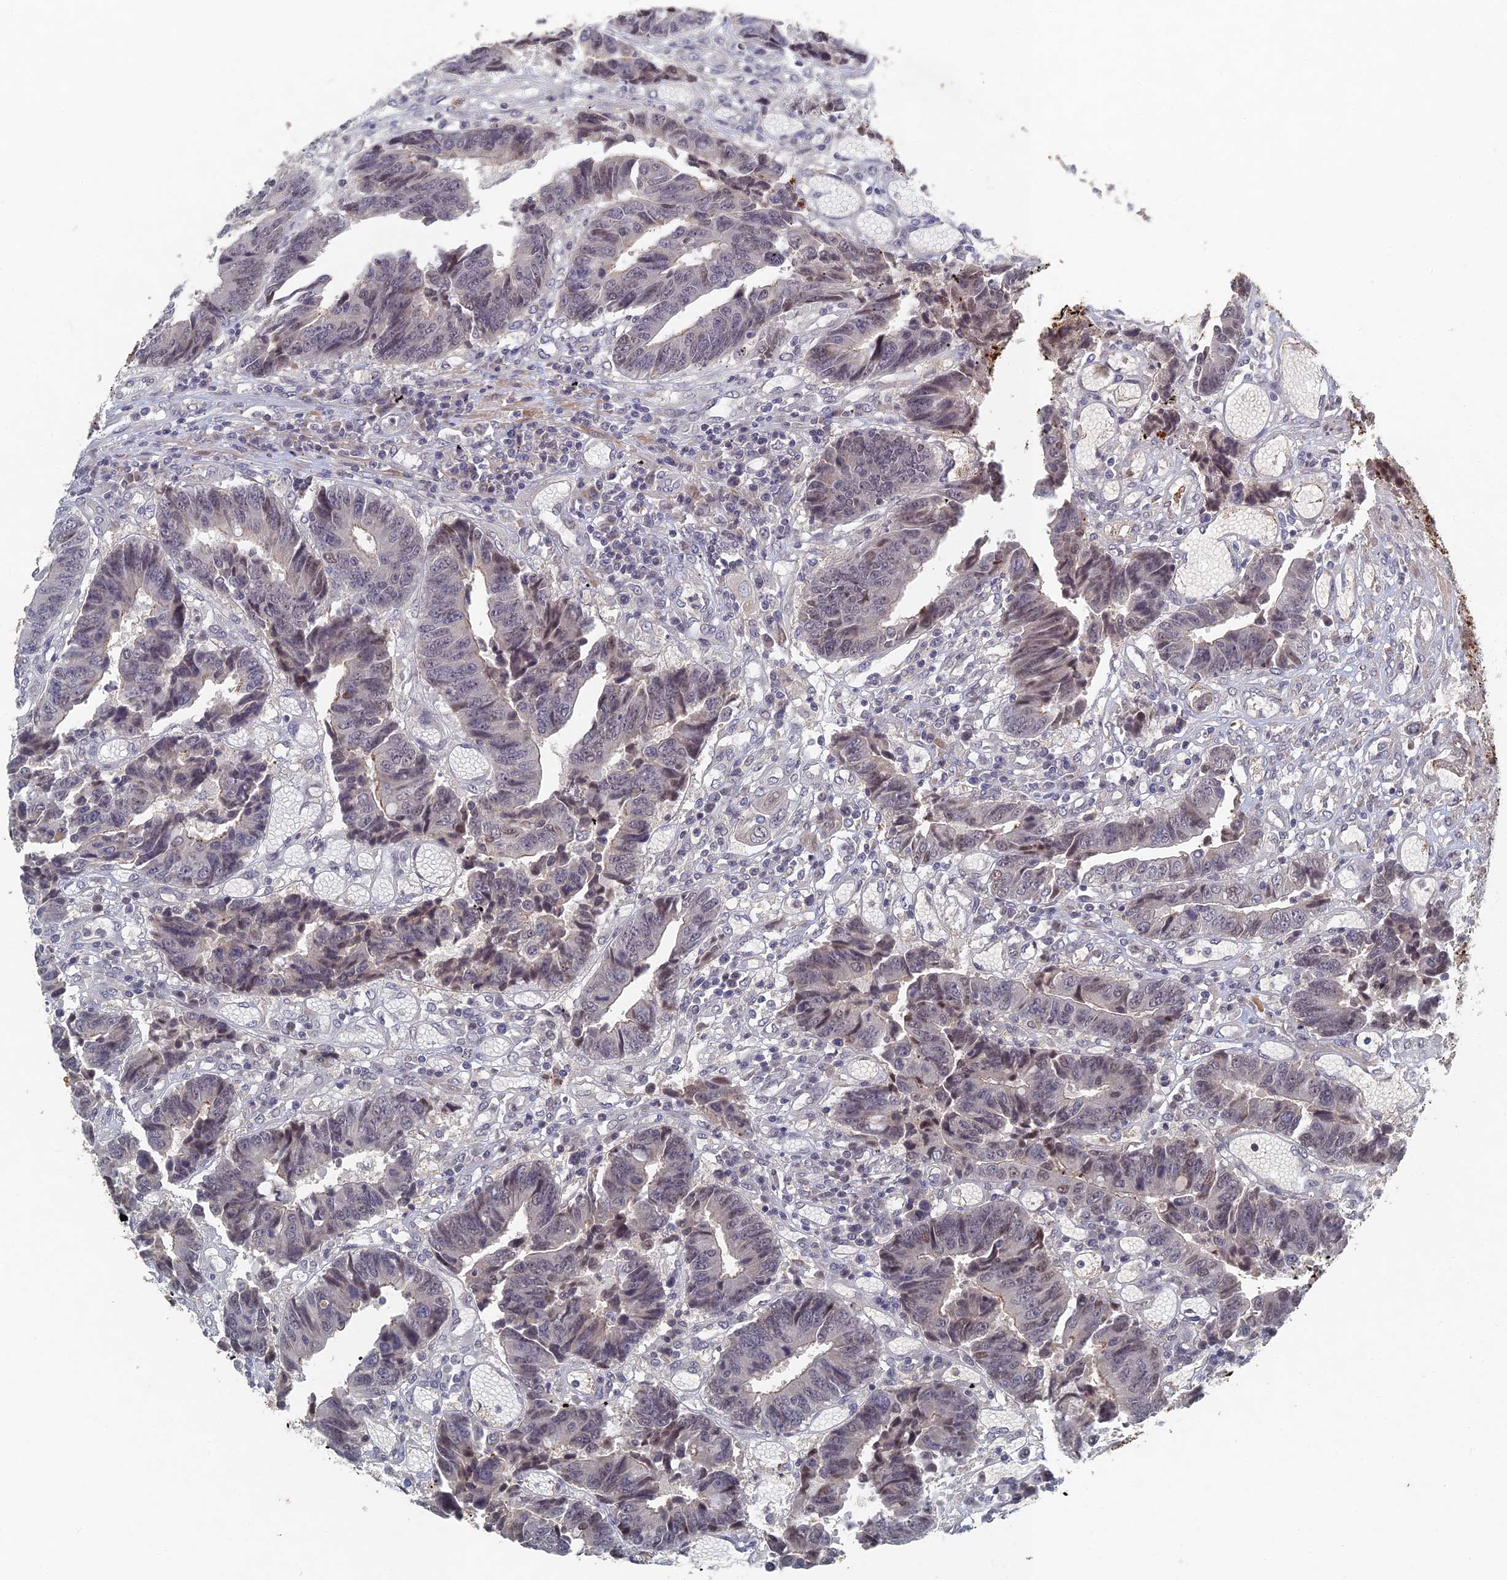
{"staining": {"intensity": "moderate", "quantity": "<25%", "location": "nuclear"}, "tissue": "colorectal cancer", "cell_type": "Tumor cells", "image_type": "cancer", "snomed": [{"axis": "morphology", "description": "Adenocarcinoma, NOS"}, {"axis": "topography", "description": "Rectum"}], "caption": "A low amount of moderate nuclear staining is present in about <25% of tumor cells in colorectal cancer (adenocarcinoma) tissue.", "gene": "GNA15", "patient": {"sex": "male", "age": 84}}